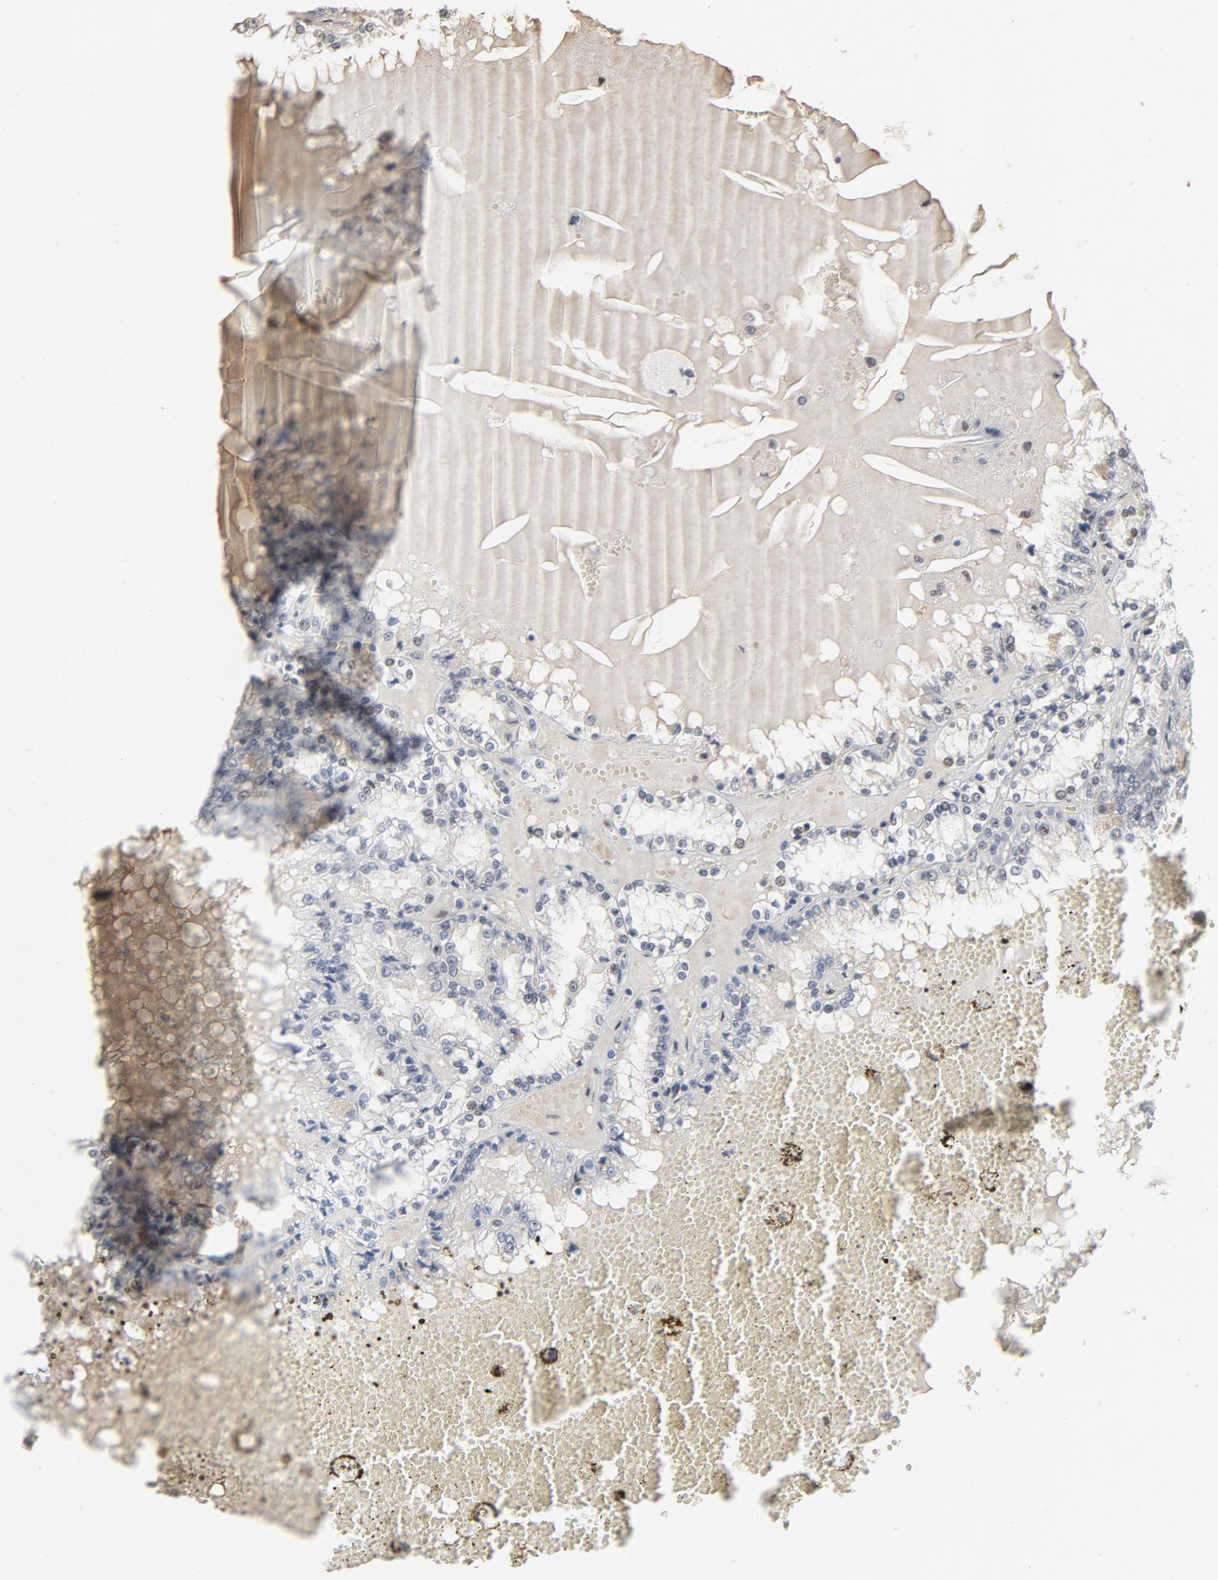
{"staining": {"intensity": "negative", "quantity": "none", "location": "none"}, "tissue": "renal cancer", "cell_type": "Tumor cells", "image_type": "cancer", "snomed": [{"axis": "morphology", "description": "Adenocarcinoma, NOS"}, {"axis": "topography", "description": "Kidney"}], "caption": "This photomicrograph is of renal adenocarcinoma stained with IHC to label a protein in brown with the nuclei are counter-stained blue. There is no staining in tumor cells.", "gene": "ATF7", "patient": {"sex": "female", "age": 56}}